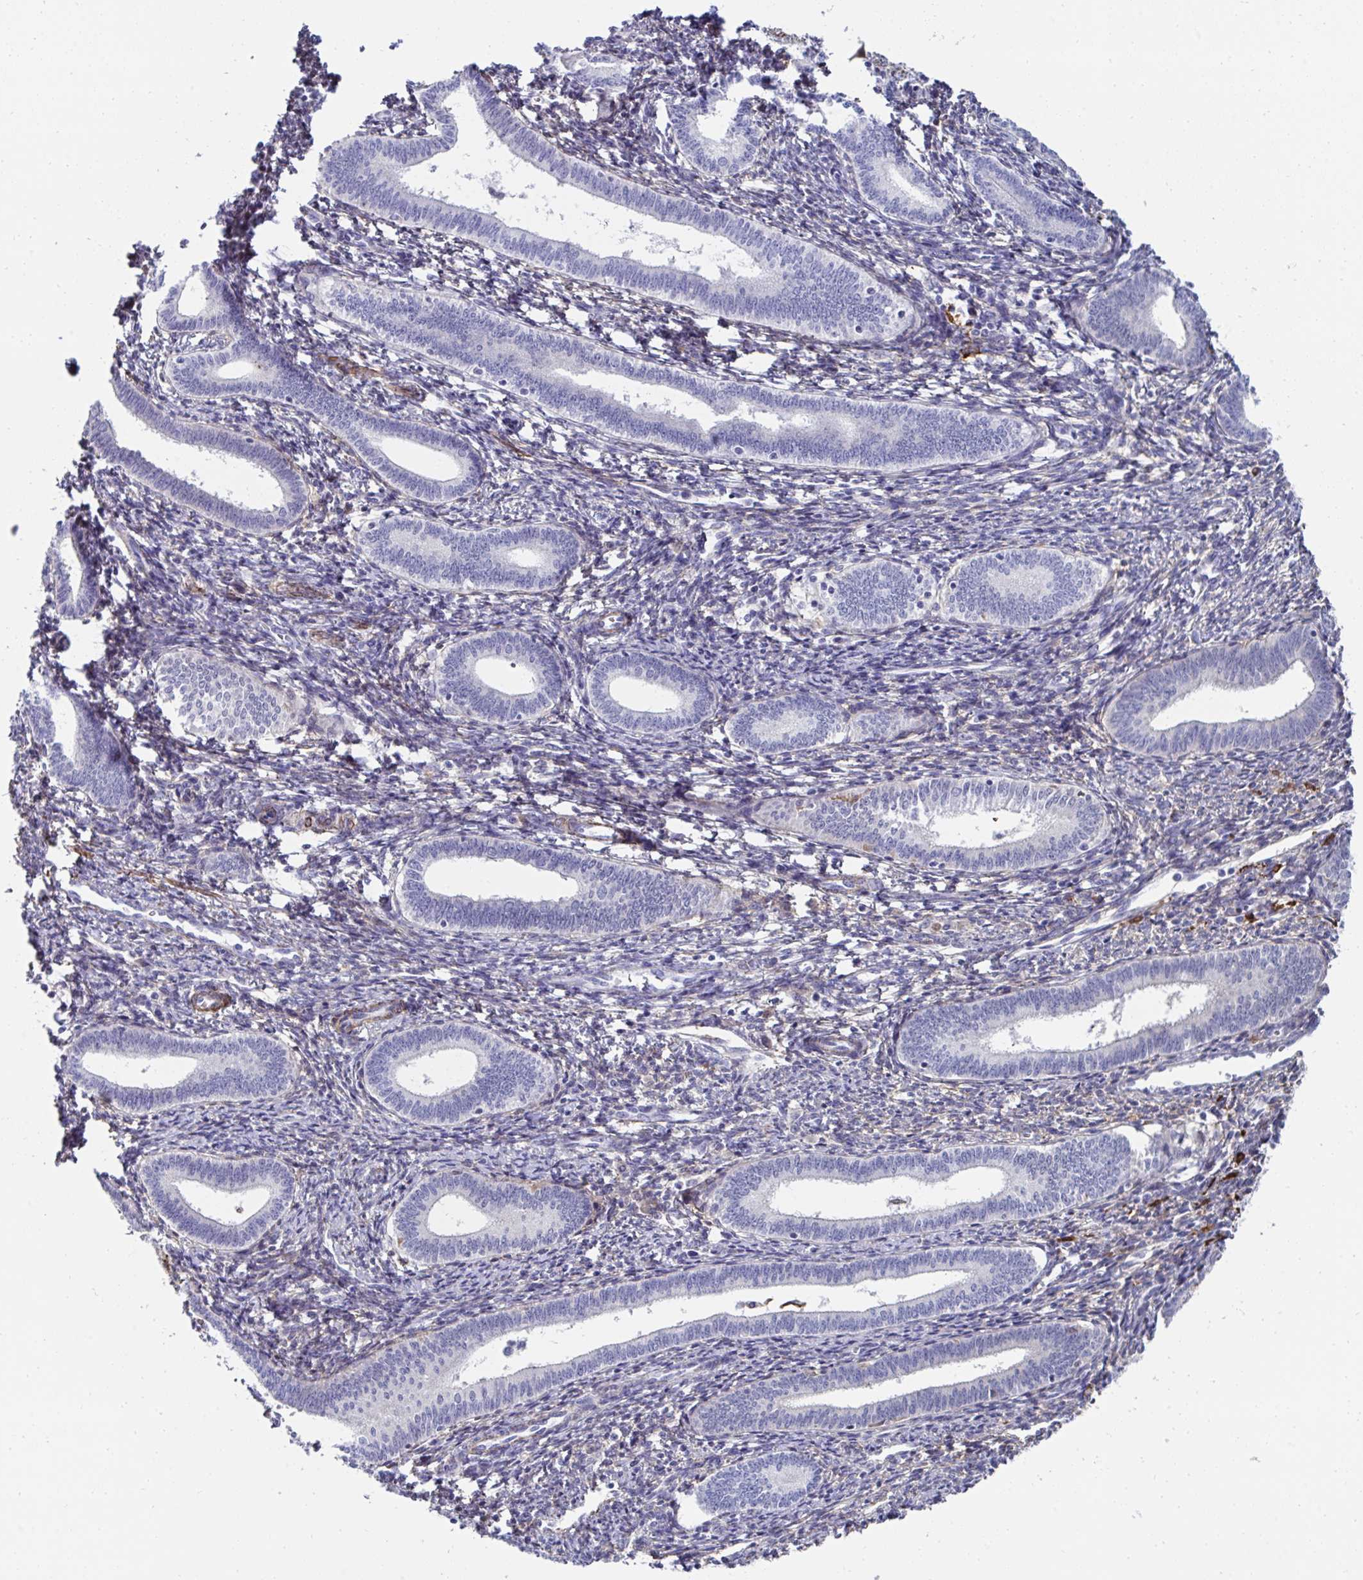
{"staining": {"intensity": "negative", "quantity": "none", "location": "none"}, "tissue": "endometrium", "cell_type": "Cells in endometrial stroma", "image_type": "normal", "snomed": [{"axis": "morphology", "description": "Normal tissue, NOS"}, {"axis": "topography", "description": "Endometrium"}], "caption": "Cells in endometrial stroma are negative for protein expression in normal human endometrium. (DAB immunohistochemistry with hematoxylin counter stain).", "gene": "FBXL13", "patient": {"sex": "female", "age": 41}}